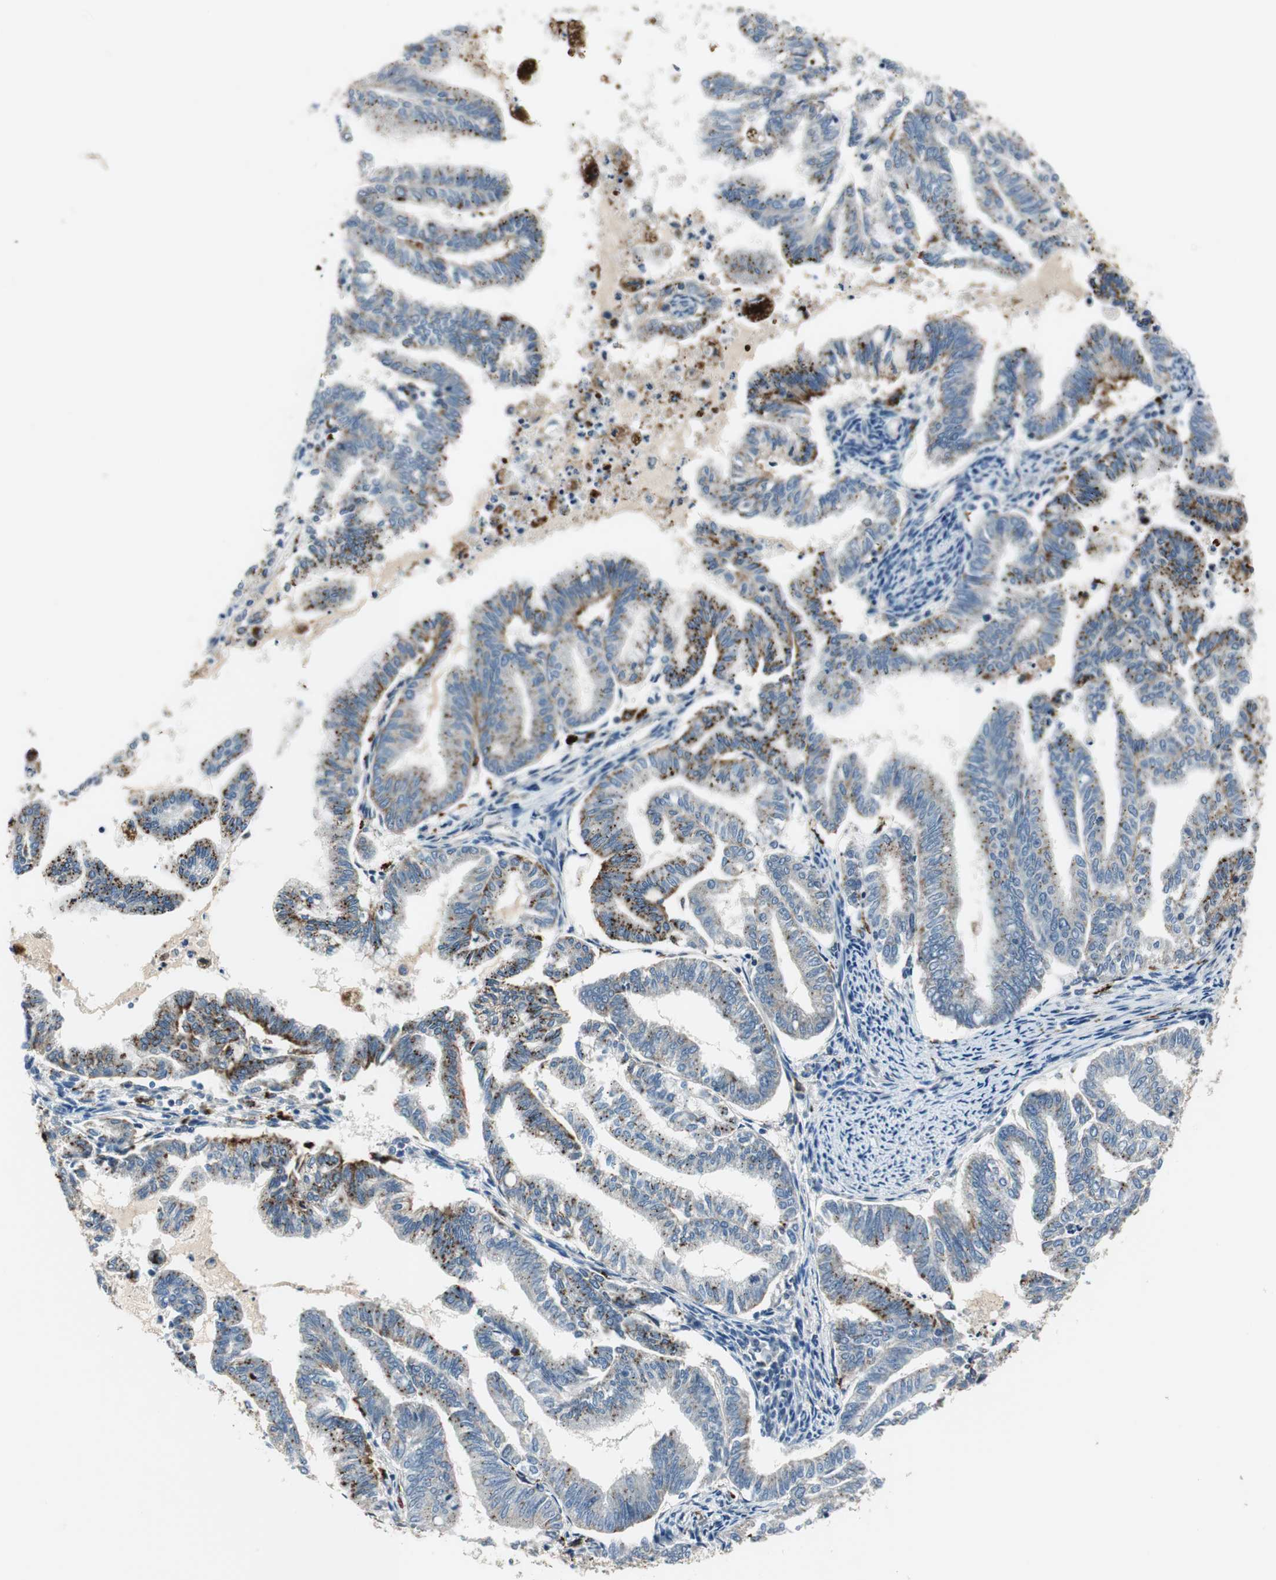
{"staining": {"intensity": "moderate", "quantity": "25%-75%", "location": "cytoplasmic/membranous"}, "tissue": "endometrial cancer", "cell_type": "Tumor cells", "image_type": "cancer", "snomed": [{"axis": "morphology", "description": "Adenocarcinoma, NOS"}, {"axis": "topography", "description": "Endometrium"}], "caption": "IHC of human endometrial adenocarcinoma reveals medium levels of moderate cytoplasmic/membranous positivity in about 25%-75% of tumor cells.", "gene": "NCK1", "patient": {"sex": "female", "age": 79}}